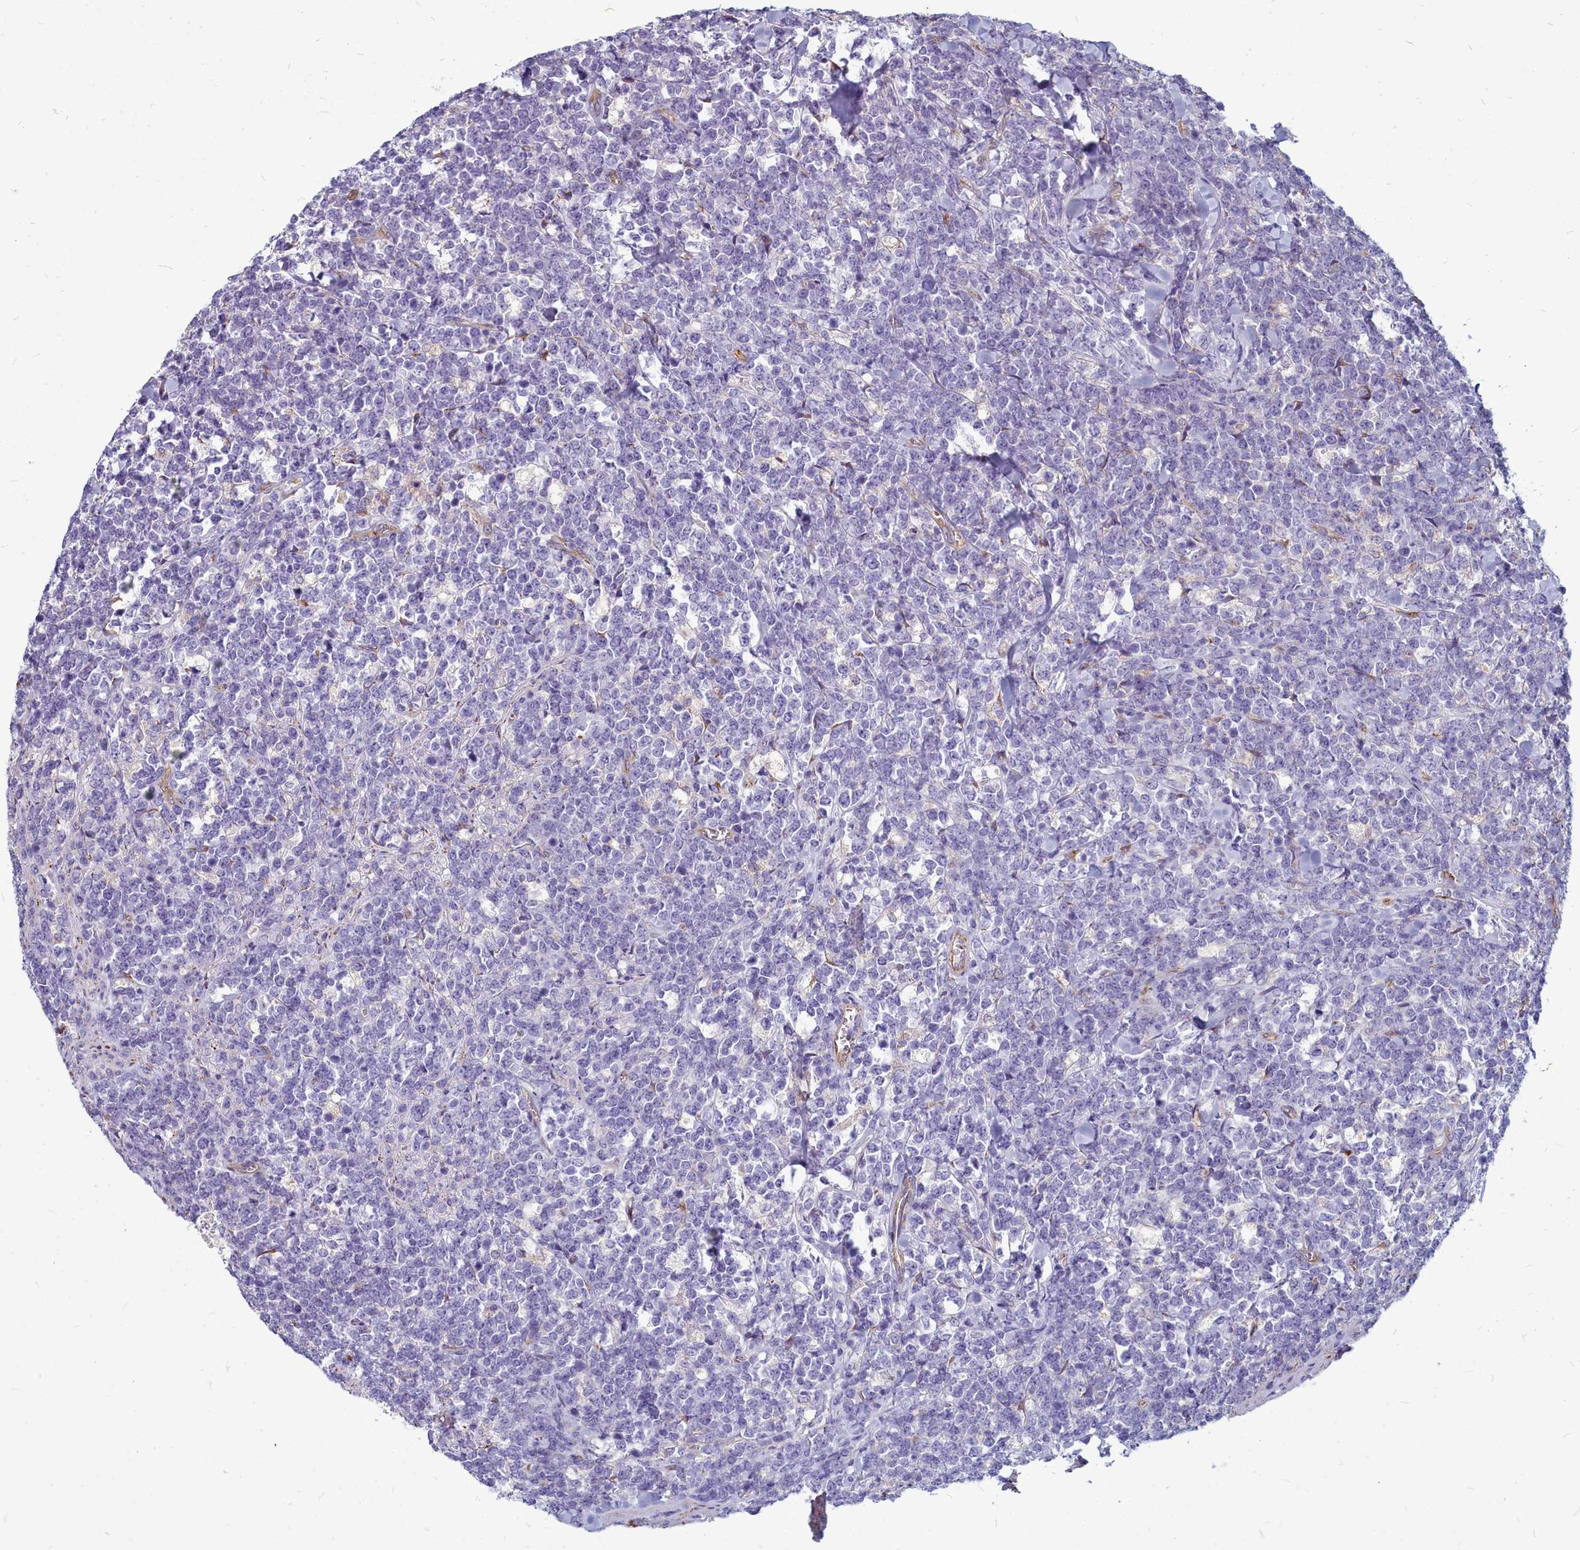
{"staining": {"intensity": "negative", "quantity": "none", "location": "none"}, "tissue": "lymphoma", "cell_type": "Tumor cells", "image_type": "cancer", "snomed": [{"axis": "morphology", "description": "Malignant lymphoma, non-Hodgkin's type, High grade"}, {"axis": "topography", "description": "Small intestine"}], "caption": "Immunohistochemistry (IHC) of high-grade malignant lymphoma, non-Hodgkin's type shows no staining in tumor cells.", "gene": "SMPD4", "patient": {"sex": "male", "age": 8}}